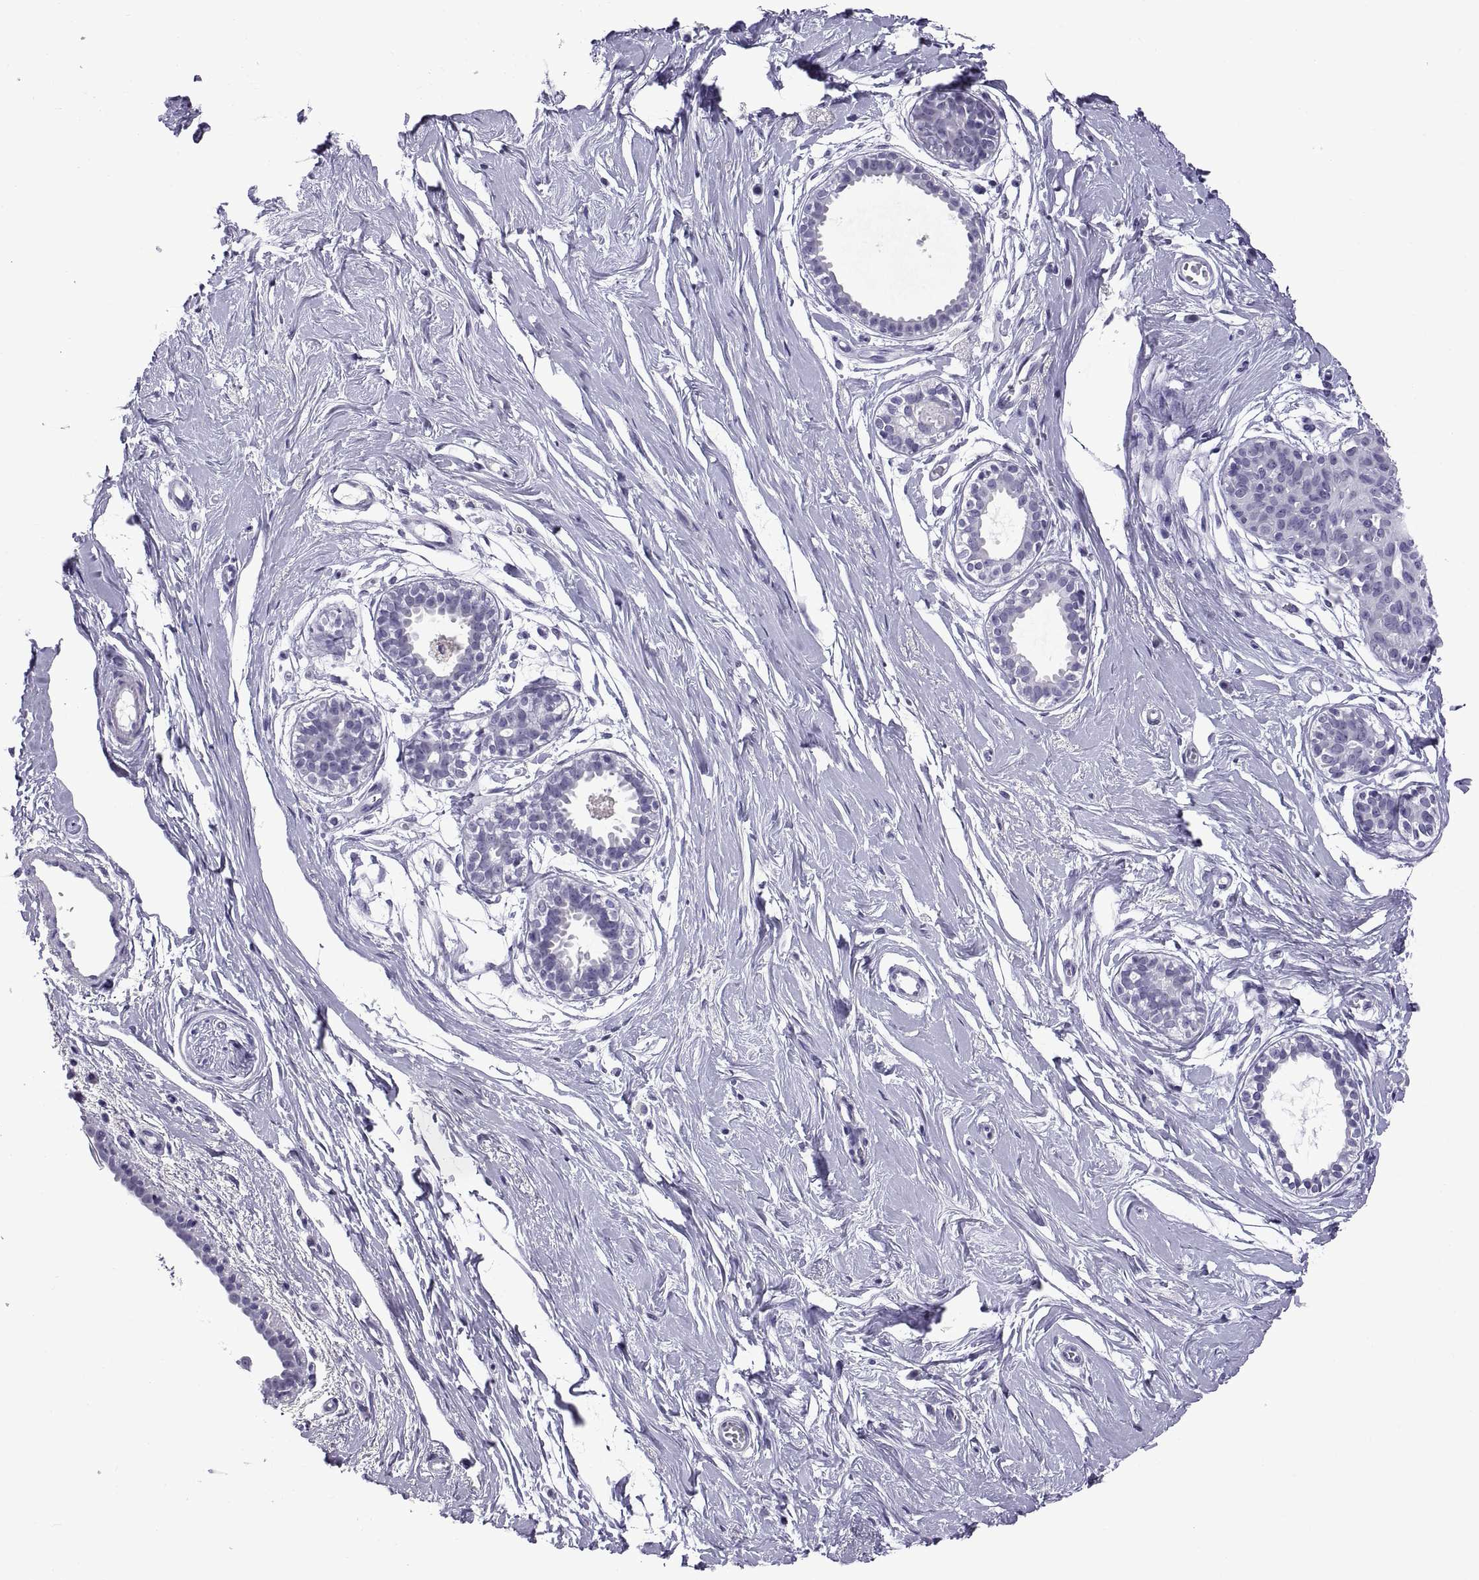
{"staining": {"intensity": "negative", "quantity": "none", "location": "none"}, "tissue": "breast", "cell_type": "Adipocytes", "image_type": "normal", "snomed": [{"axis": "morphology", "description": "Normal tissue, NOS"}, {"axis": "topography", "description": "Breast"}], "caption": "Human breast stained for a protein using immunohistochemistry (IHC) displays no staining in adipocytes.", "gene": "C3orf22", "patient": {"sex": "female", "age": 49}}